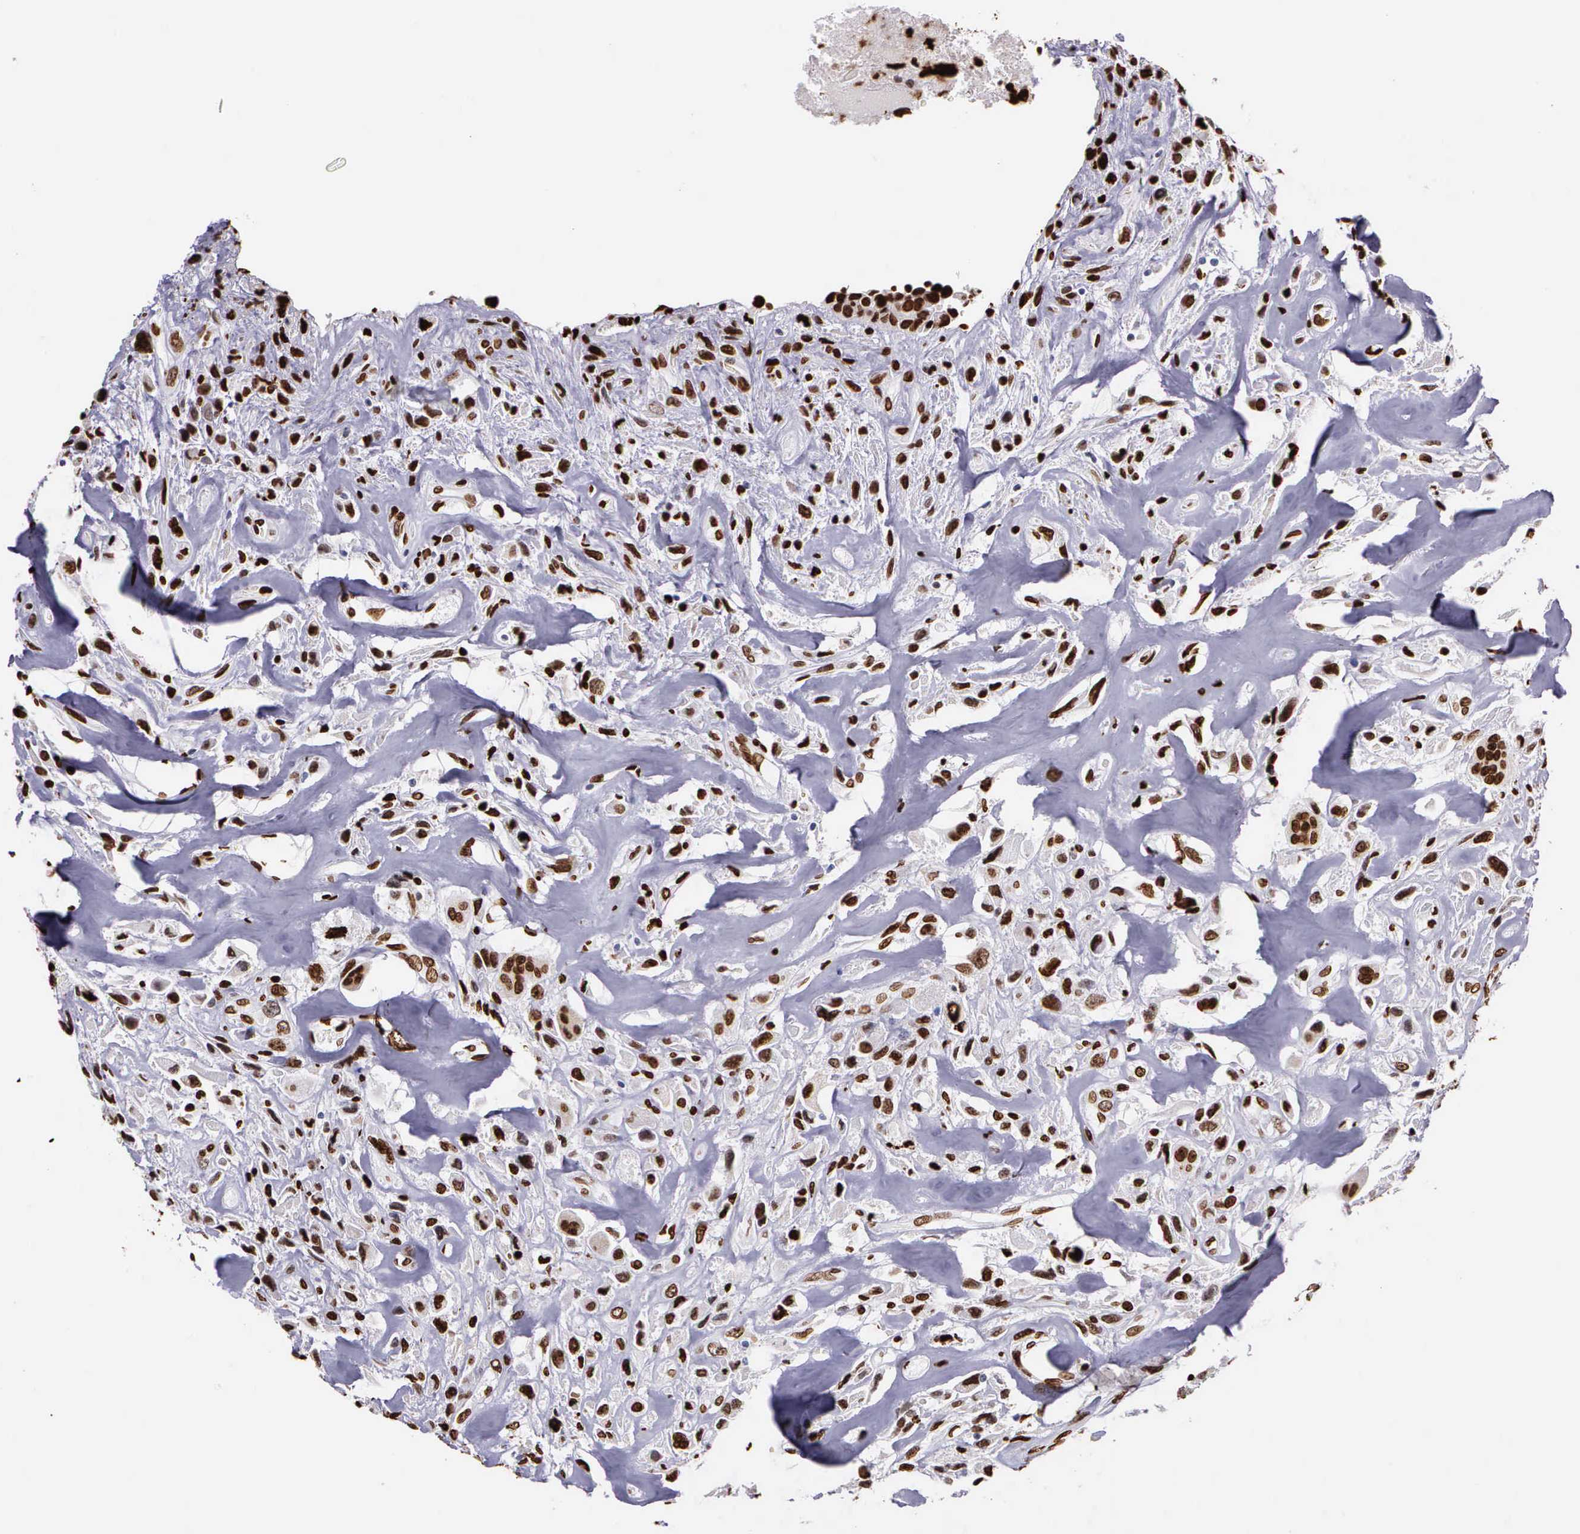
{"staining": {"intensity": "strong", "quantity": ">75%", "location": "nuclear"}, "tissue": "breast cancer", "cell_type": "Tumor cells", "image_type": "cancer", "snomed": [{"axis": "morphology", "description": "Neoplasm, malignant, NOS"}, {"axis": "topography", "description": "Breast"}], "caption": "Breast neoplasm (malignant) was stained to show a protein in brown. There is high levels of strong nuclear expression in about >75% of tumor cells.", "gene": "H1-0", "patient": {"sex": "female", "age": 50}}